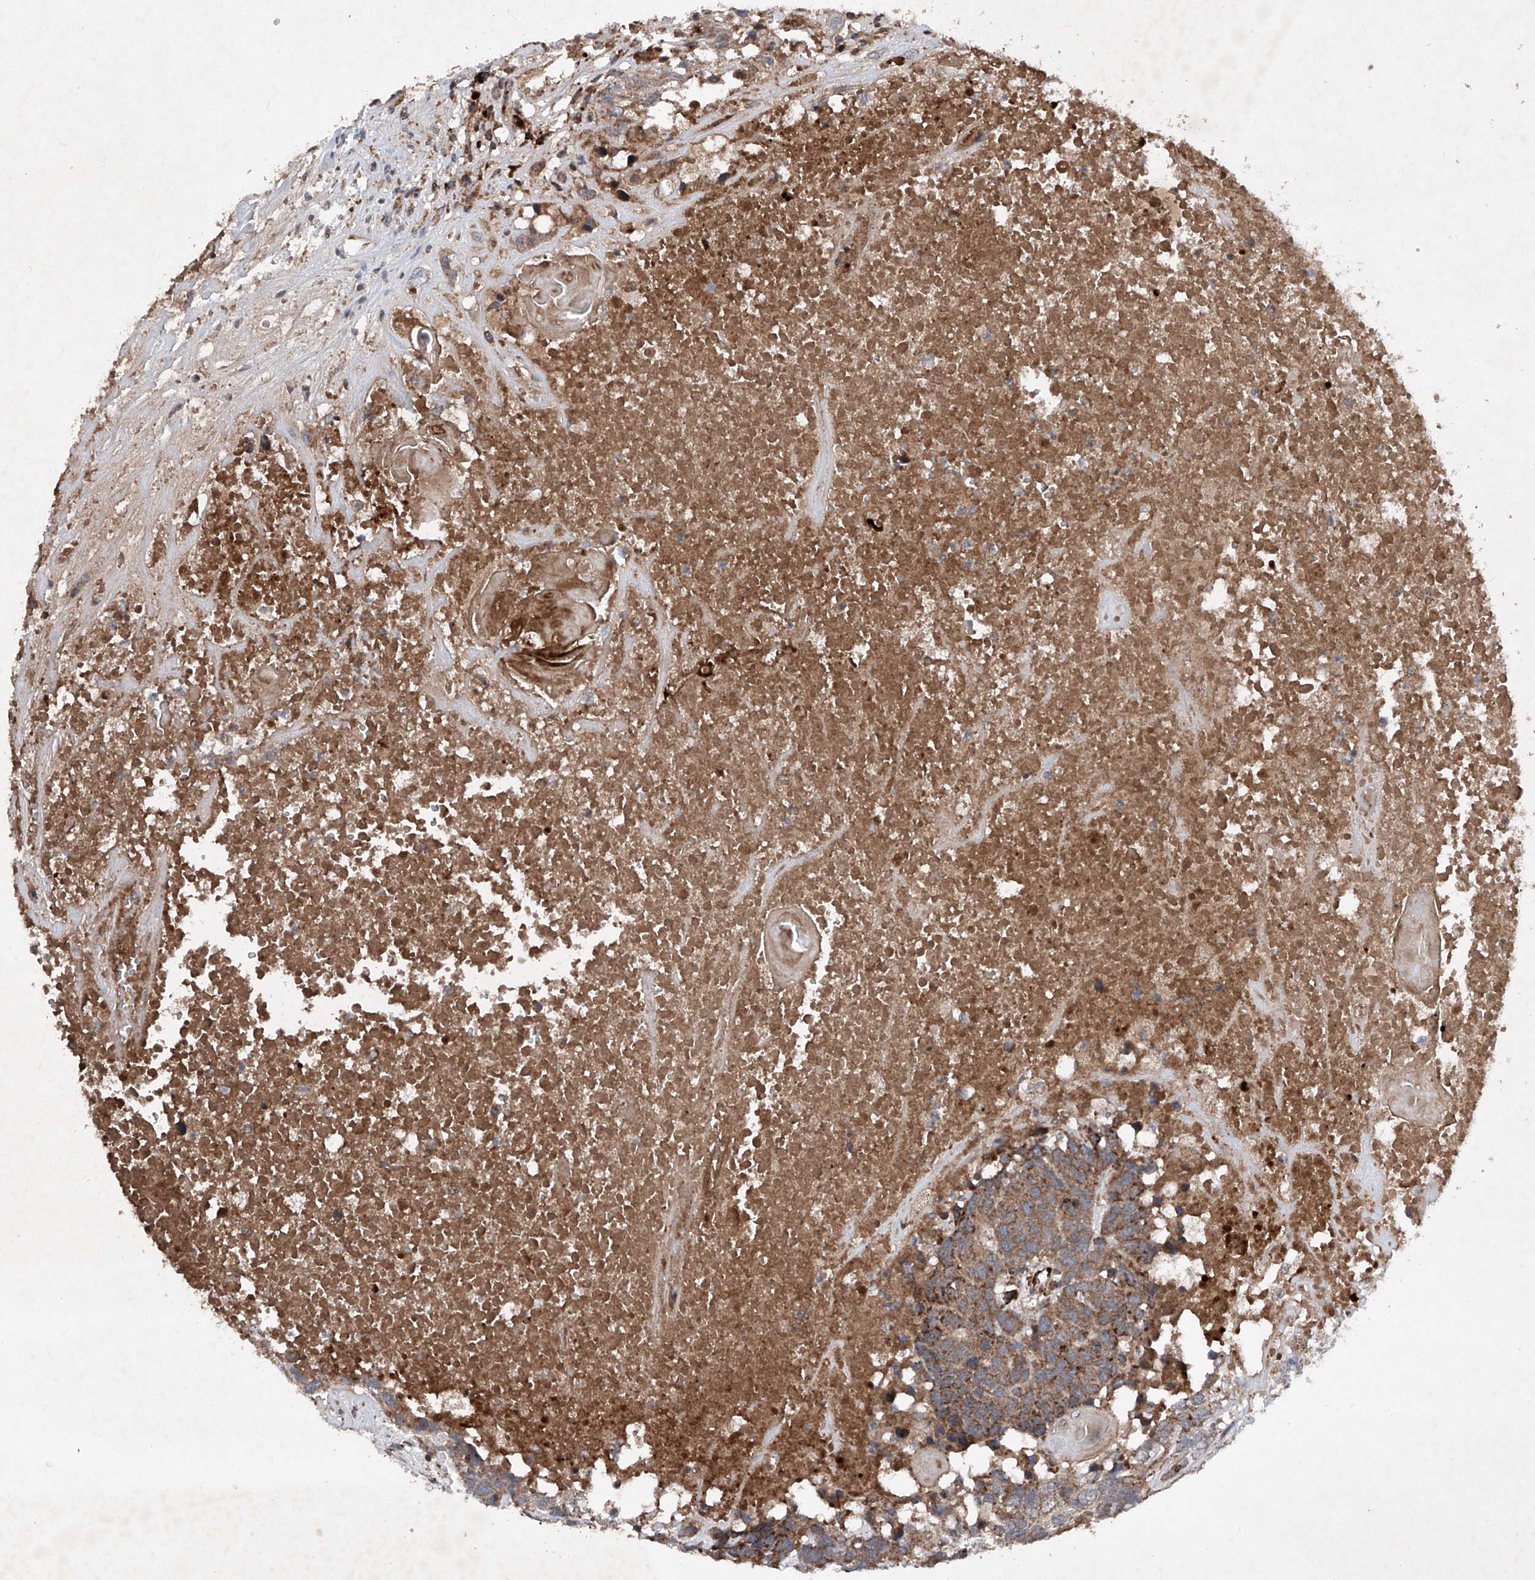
{"staining": {"intensity": "moderate", "quantity": ">75%", "location": "cytoplasmic/membranous"}, "tissue": "head and neck cancer", "cell_type": "Tumor cells", "image_type": "cancer", "snomed": [{"axis": "morphology", "description": "Squamous cell carcinoma, NOS"}, {"axis": "topography", "description": "Head-Neck"}], "caption": "Immunohistochemical staining of head and neck cancer displays moderate cytoplasmic/membranous protein staining in approximately >75% of tumor cells.", "gene": "DAD1", "patient": {"sex": "male", "age": 66}}